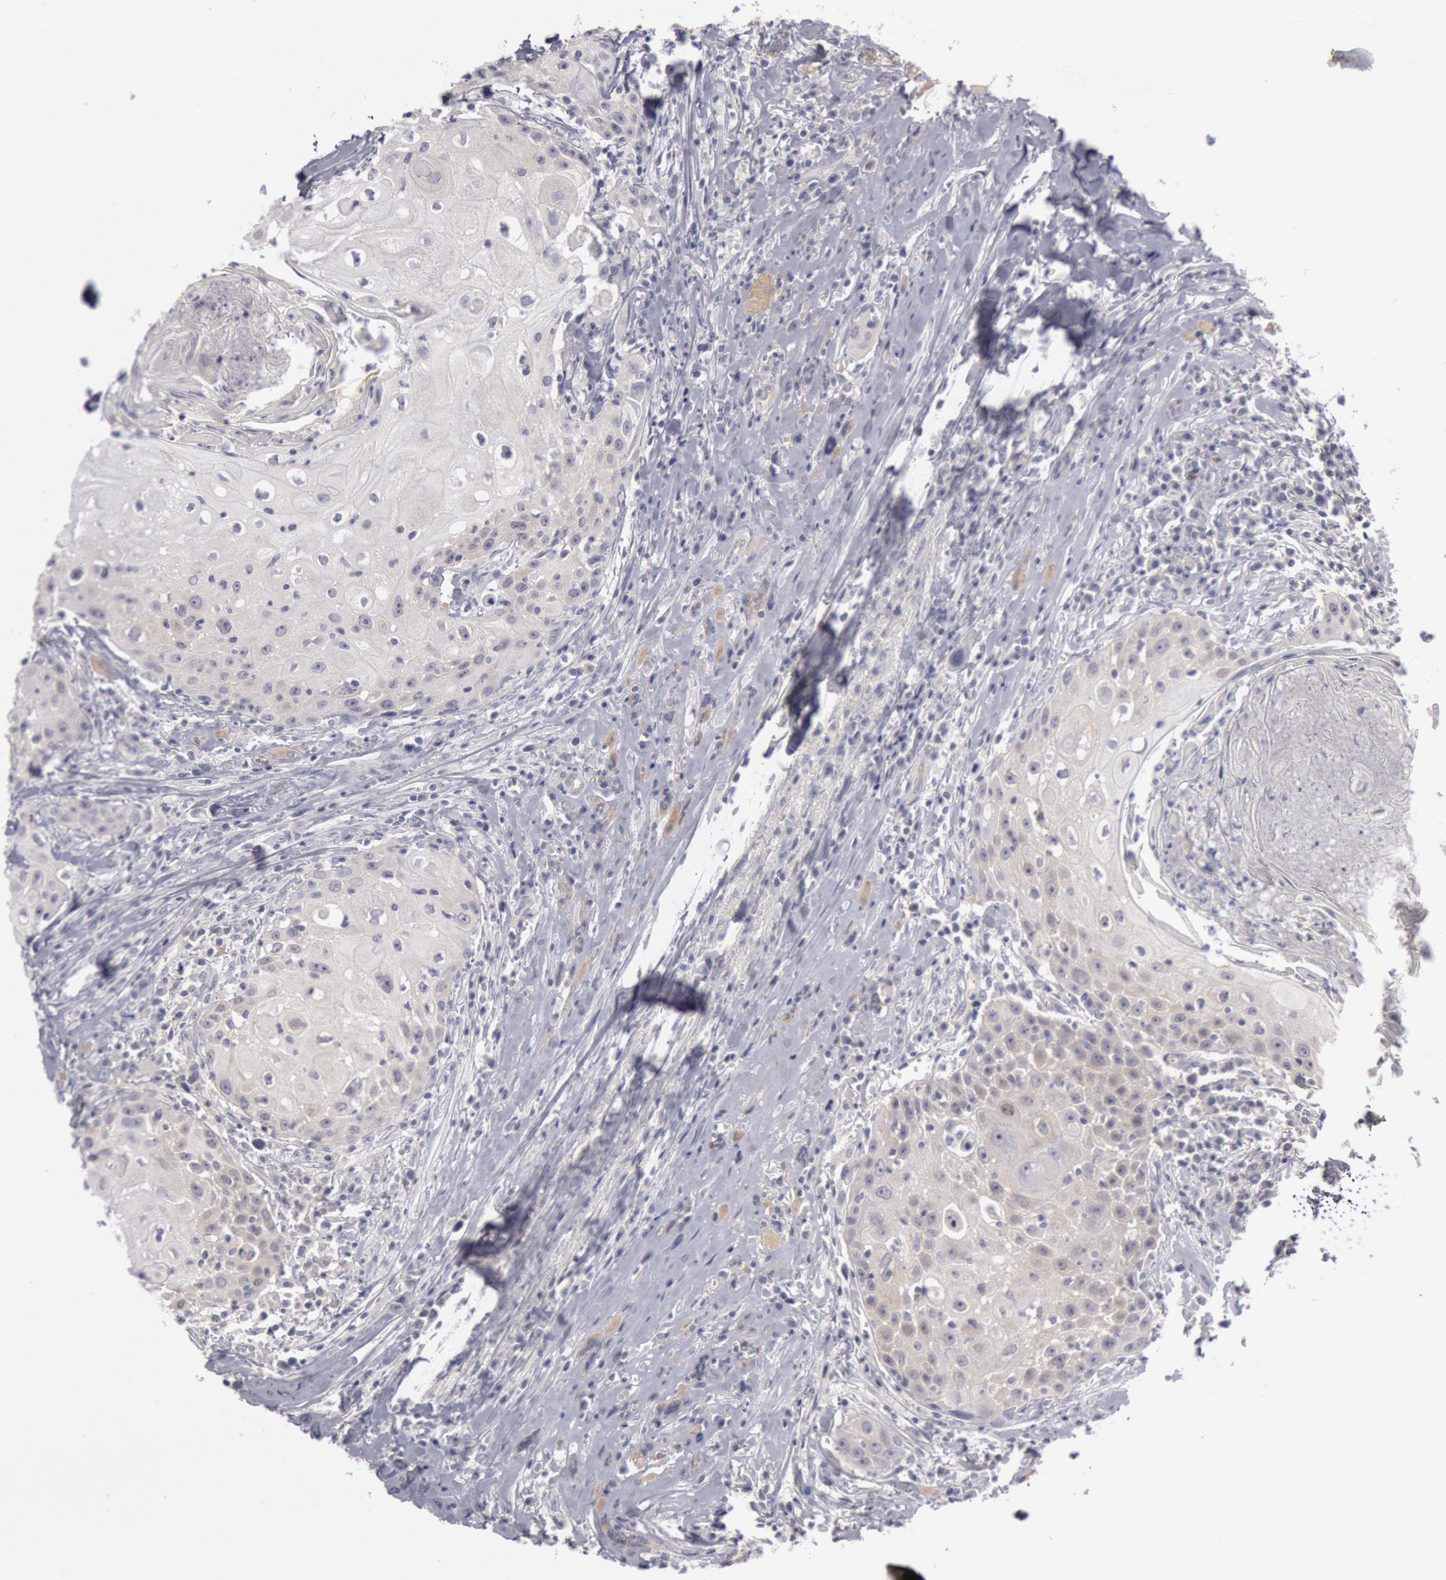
{"staining": {"intensity": "weak", "quantity": "<25%", "location": "cytoplasmic/membranous"}, "tissue": "head and neck cancer", "cell_type": "Tumor cells", "image_type": "cancer", "snomed": [{"axis": "morphology", "description": "Squamous cell carcinoma, NOS"}, {"axis": "topography", "description": "Oral tissue"}, {"axis": "topography", "description": "Head-Neck"}], "caption": "Protein analysis of head and neck cancer (squamous cell carcinoma) displays no significant positivity in tumor cells.", "gene": "JOSD1", "patient": {"sex": "female", "age": 82}}